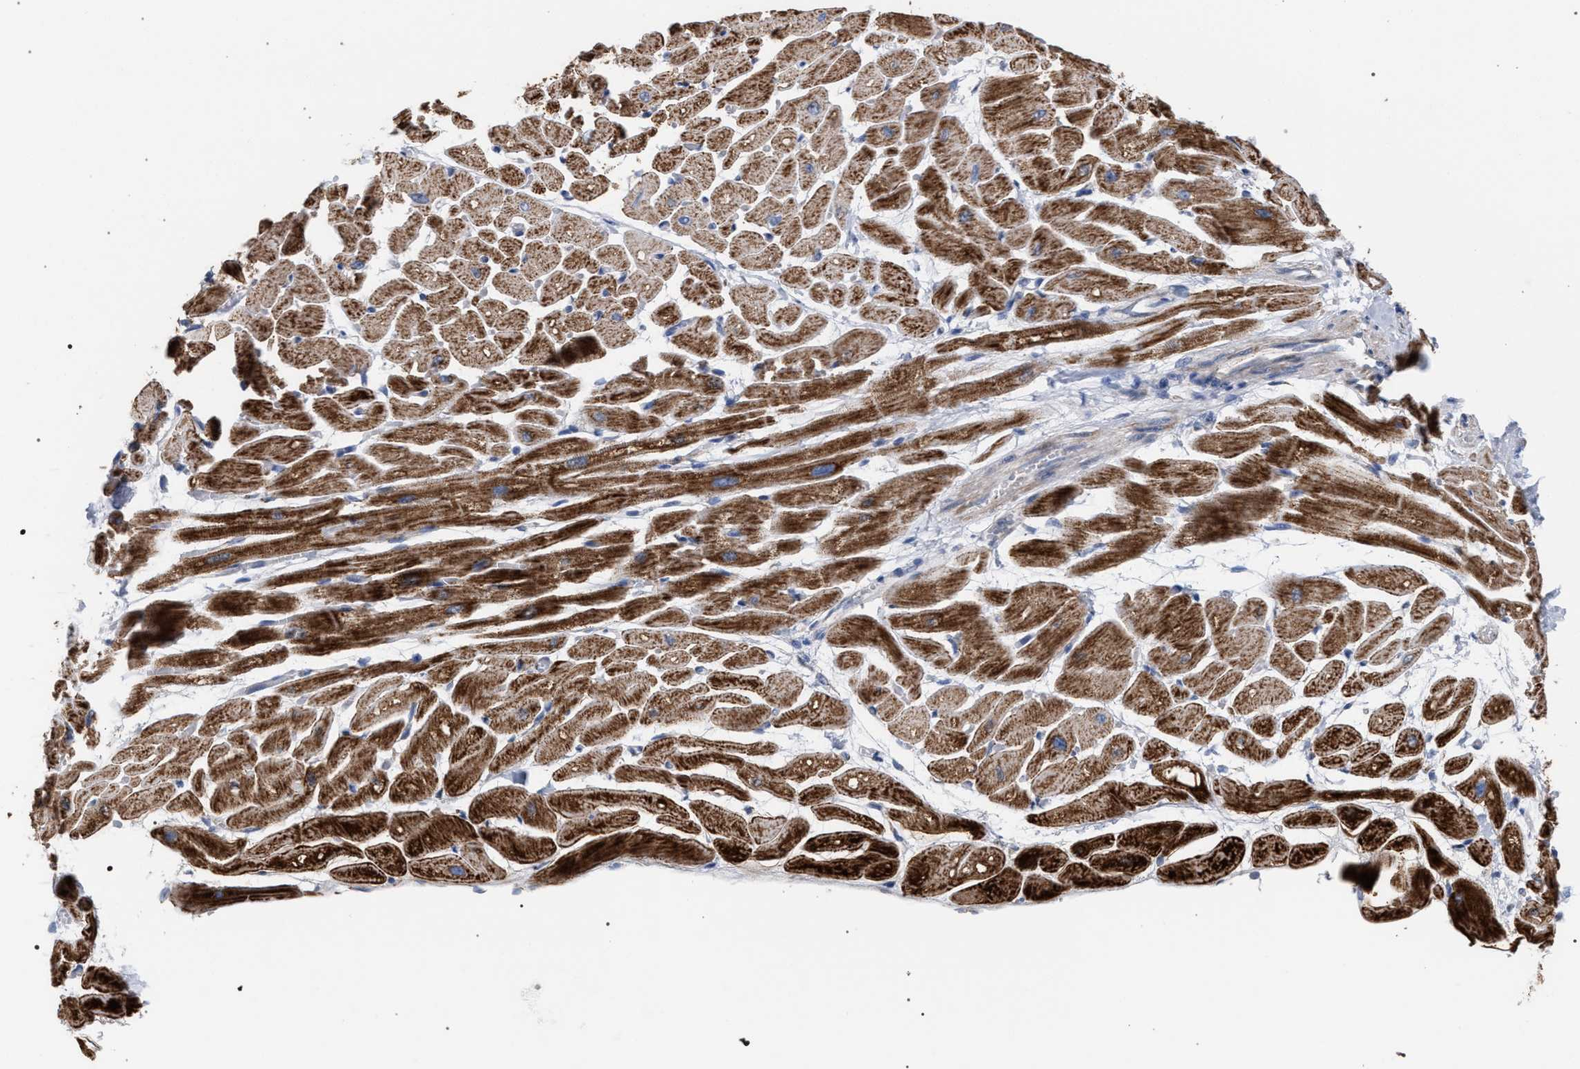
{"staining": {"intensity": "strong", "quantity": ">75%", "location": "cytoplasmic/membranous"}, "tissue": "heart muscle", "cell_type": "Cardiomyocytes", "image_type": "normal", "snomed": [{"axis": "morphology", "description": "Normal tissue, NOS"}, {"axis": "topography", "description": "Heart"}], "caption": "DAB (3,3'-diaminobenzidine) immunohistochemical staining of unremarkable heart muscle reveals strong cytoplasmic/membranous protein expression in approximately >75% of cardiomyocytes. Using DAB (brown) and hematoxylin (blue) stains, captured at high magnification using brightfield microscopy.", "gene": "ECI2", "patient": {"sex": "male", "age": 45}}